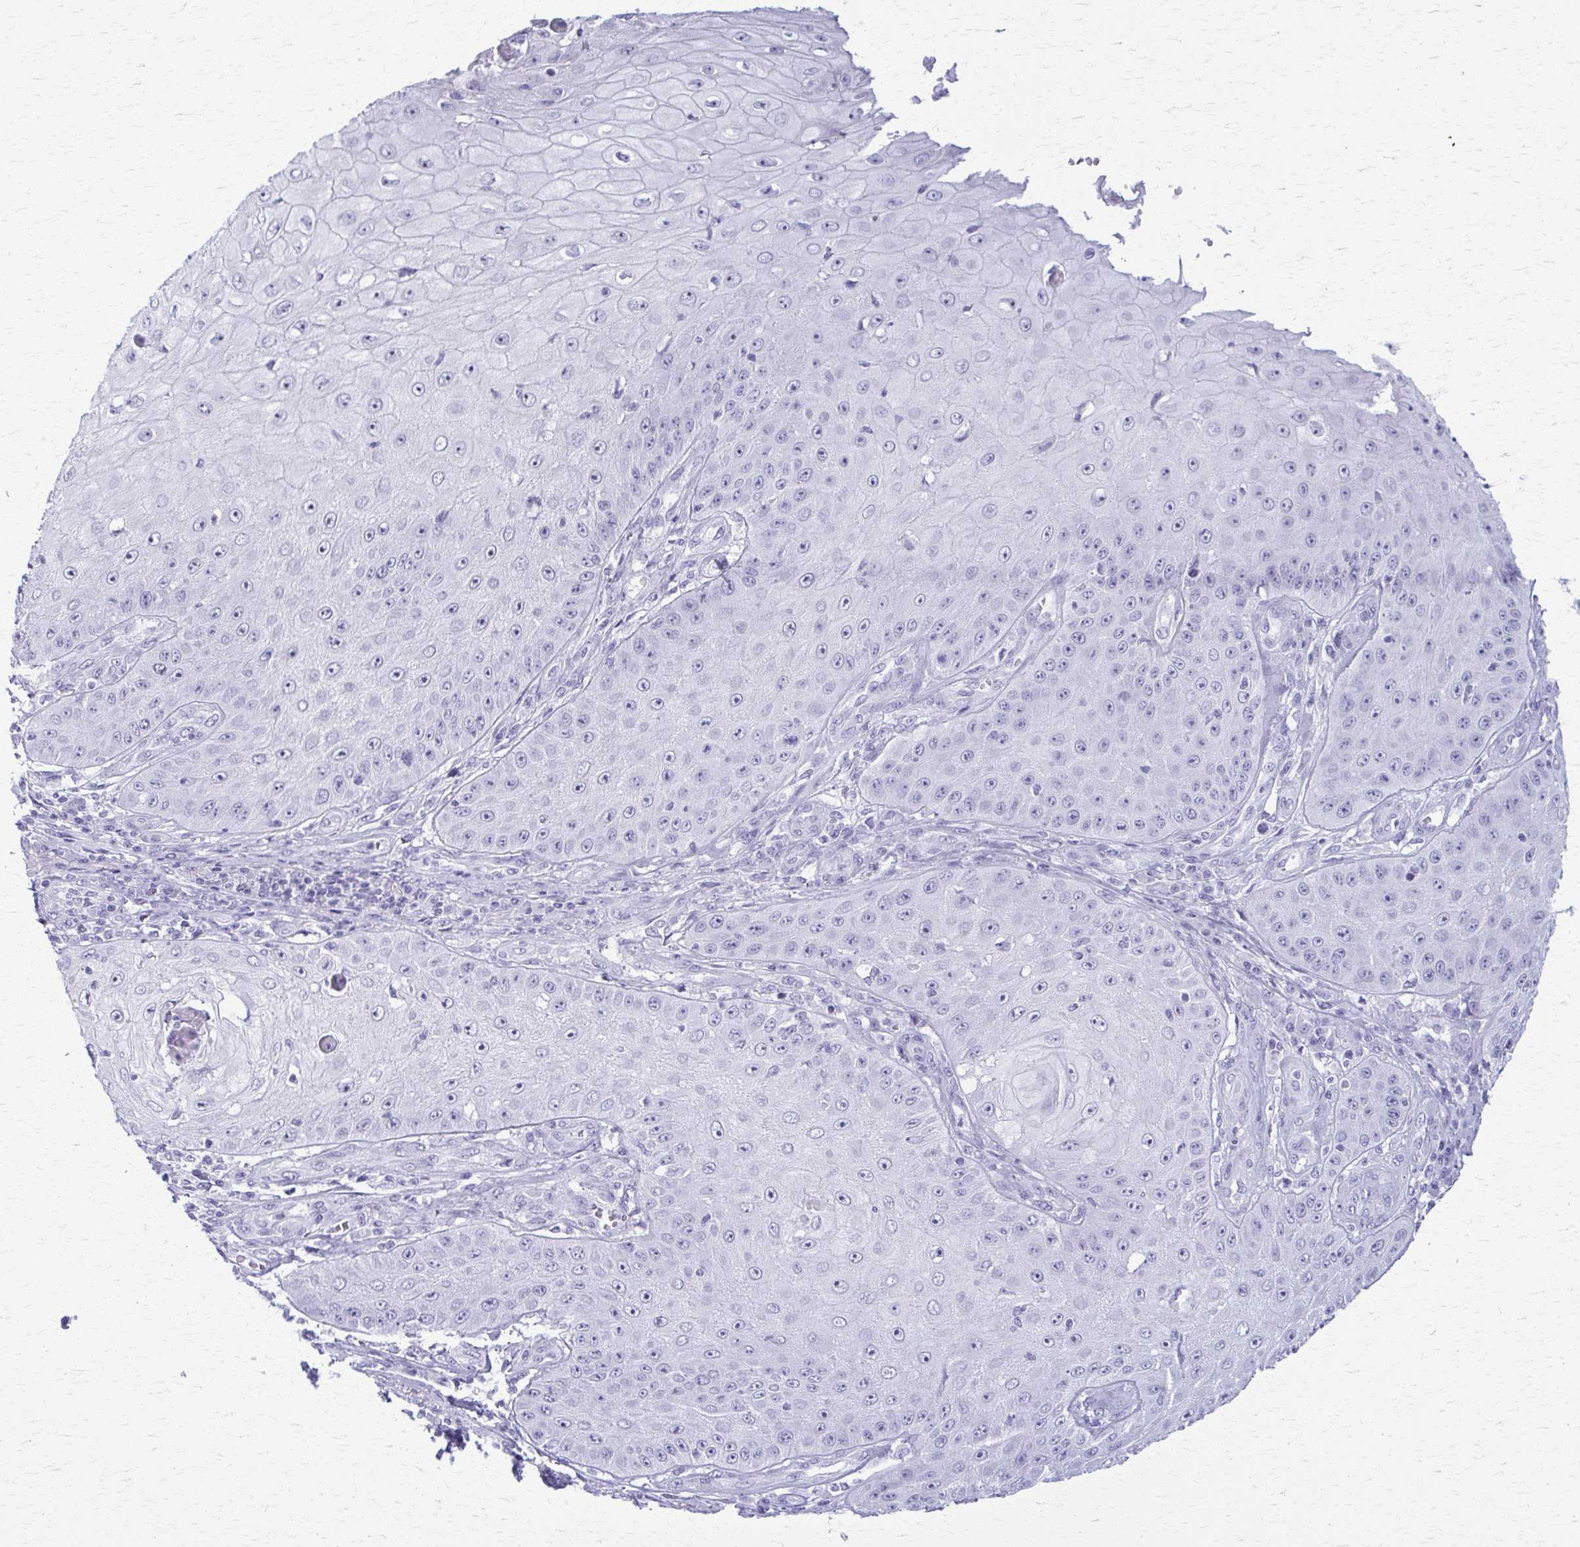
{"staining": {"intensity": "negative", "quantity": "none", "location": "none"}, "tissue": "skin cancer", "cell_type": "Tumor cells", "image_type": "cancer", "snomed": [{"axis": "morphology", "description": "Squamous cell carcinoma, NOS"}, {"axis": "topography", "description": "Skin"}], "caption": "IHC of human skin squamous cell carcinoma reveals no expression in tumor cells.", "gene": "ACSM2B", "patient": {"sex": "male", "age": 70}}